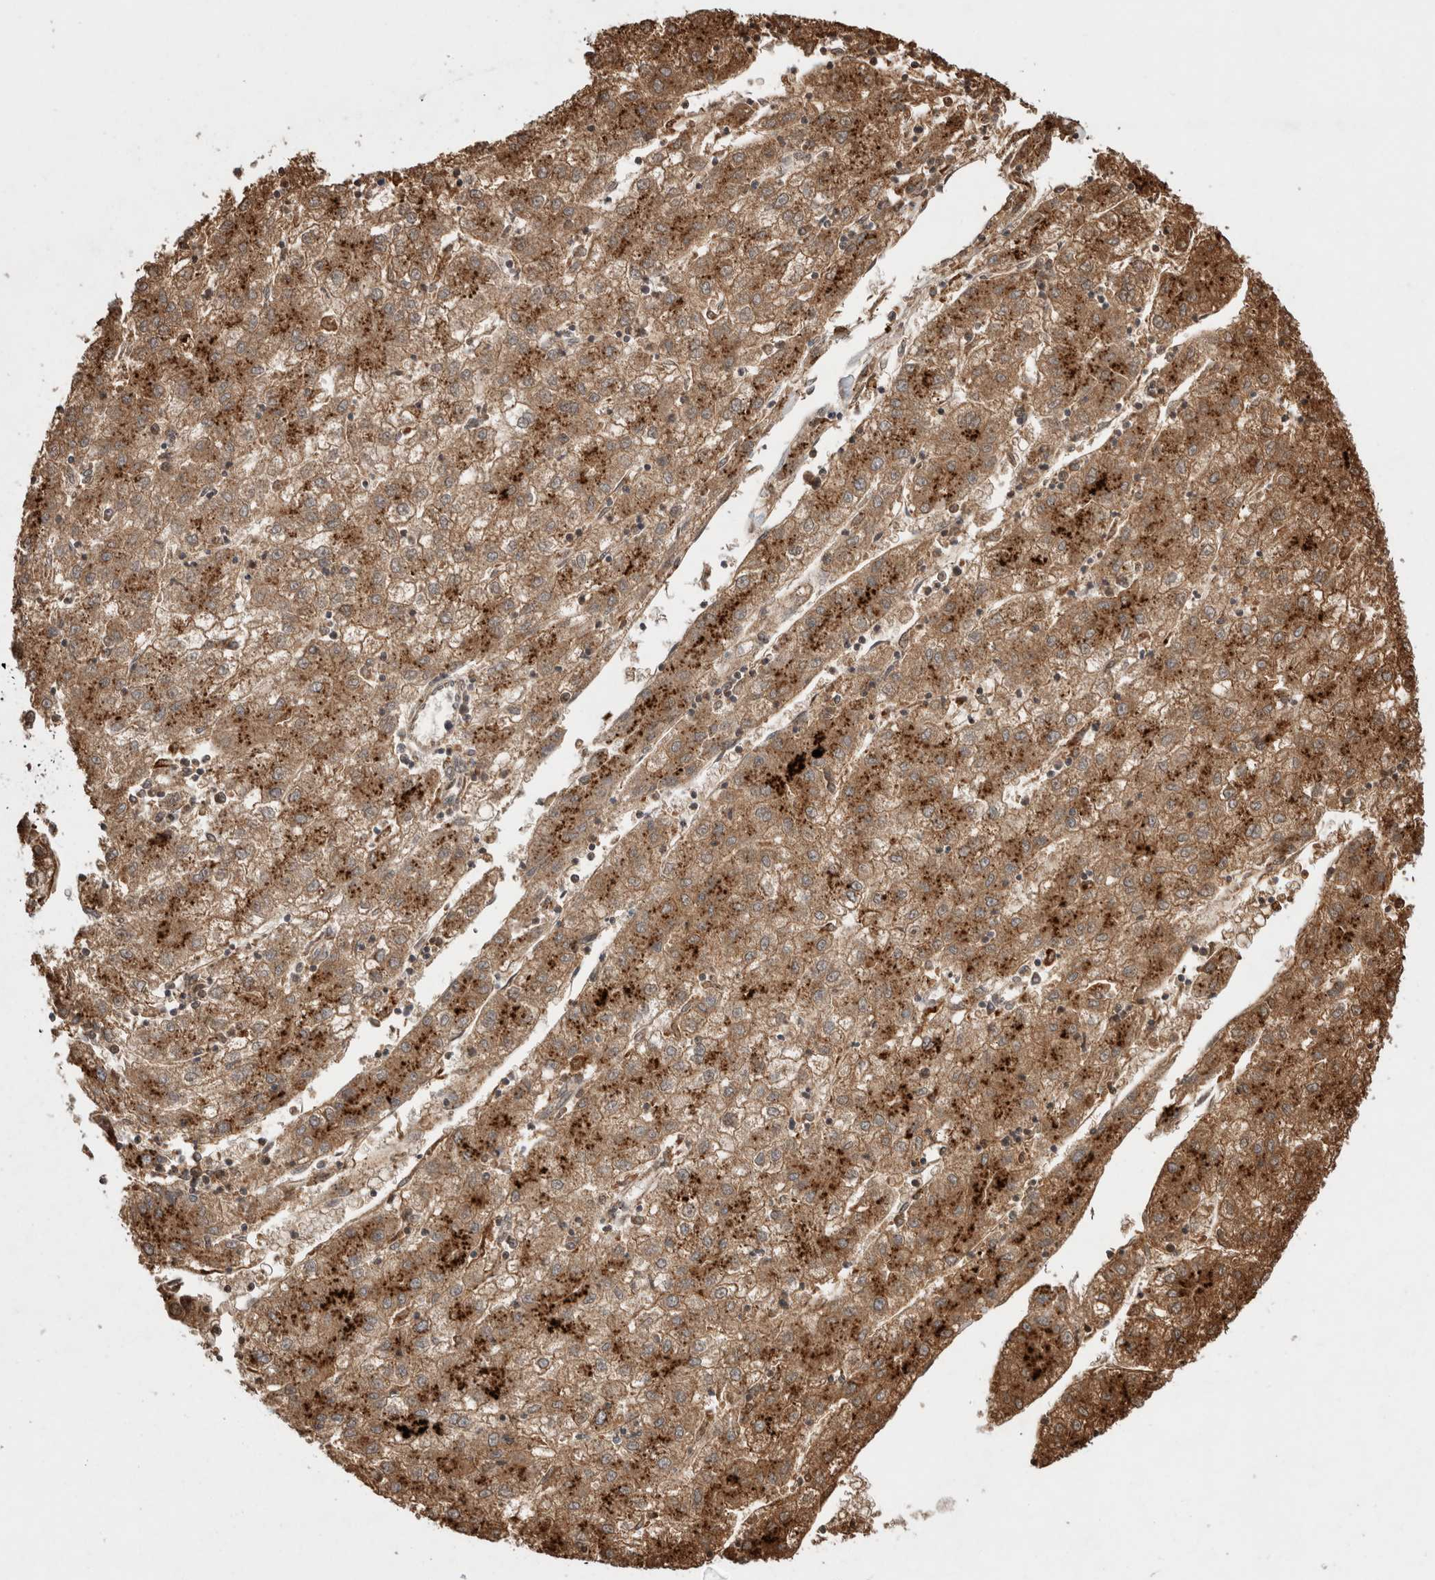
{"staining": {"intensity": "strong", "quantity": ">75%", "location": "cytoplasmic/membranous"}, "tissue": "liver cancer", "cell_type": "Tumor cells", "image_type": "cancer", "snomed": [{"axis": "morphology", "description": "Carcinoma, Hepatocellular, NOS"}, {"axis": "topography", "description": "Liver"}], "caption": "Protein analysis of liver cancer tissue exhibits strong cytoplasmic/membranous expression in about >75% of tumor cells.", "gene": "CTSA", "patient": {"sex": "male", "age": 72}}